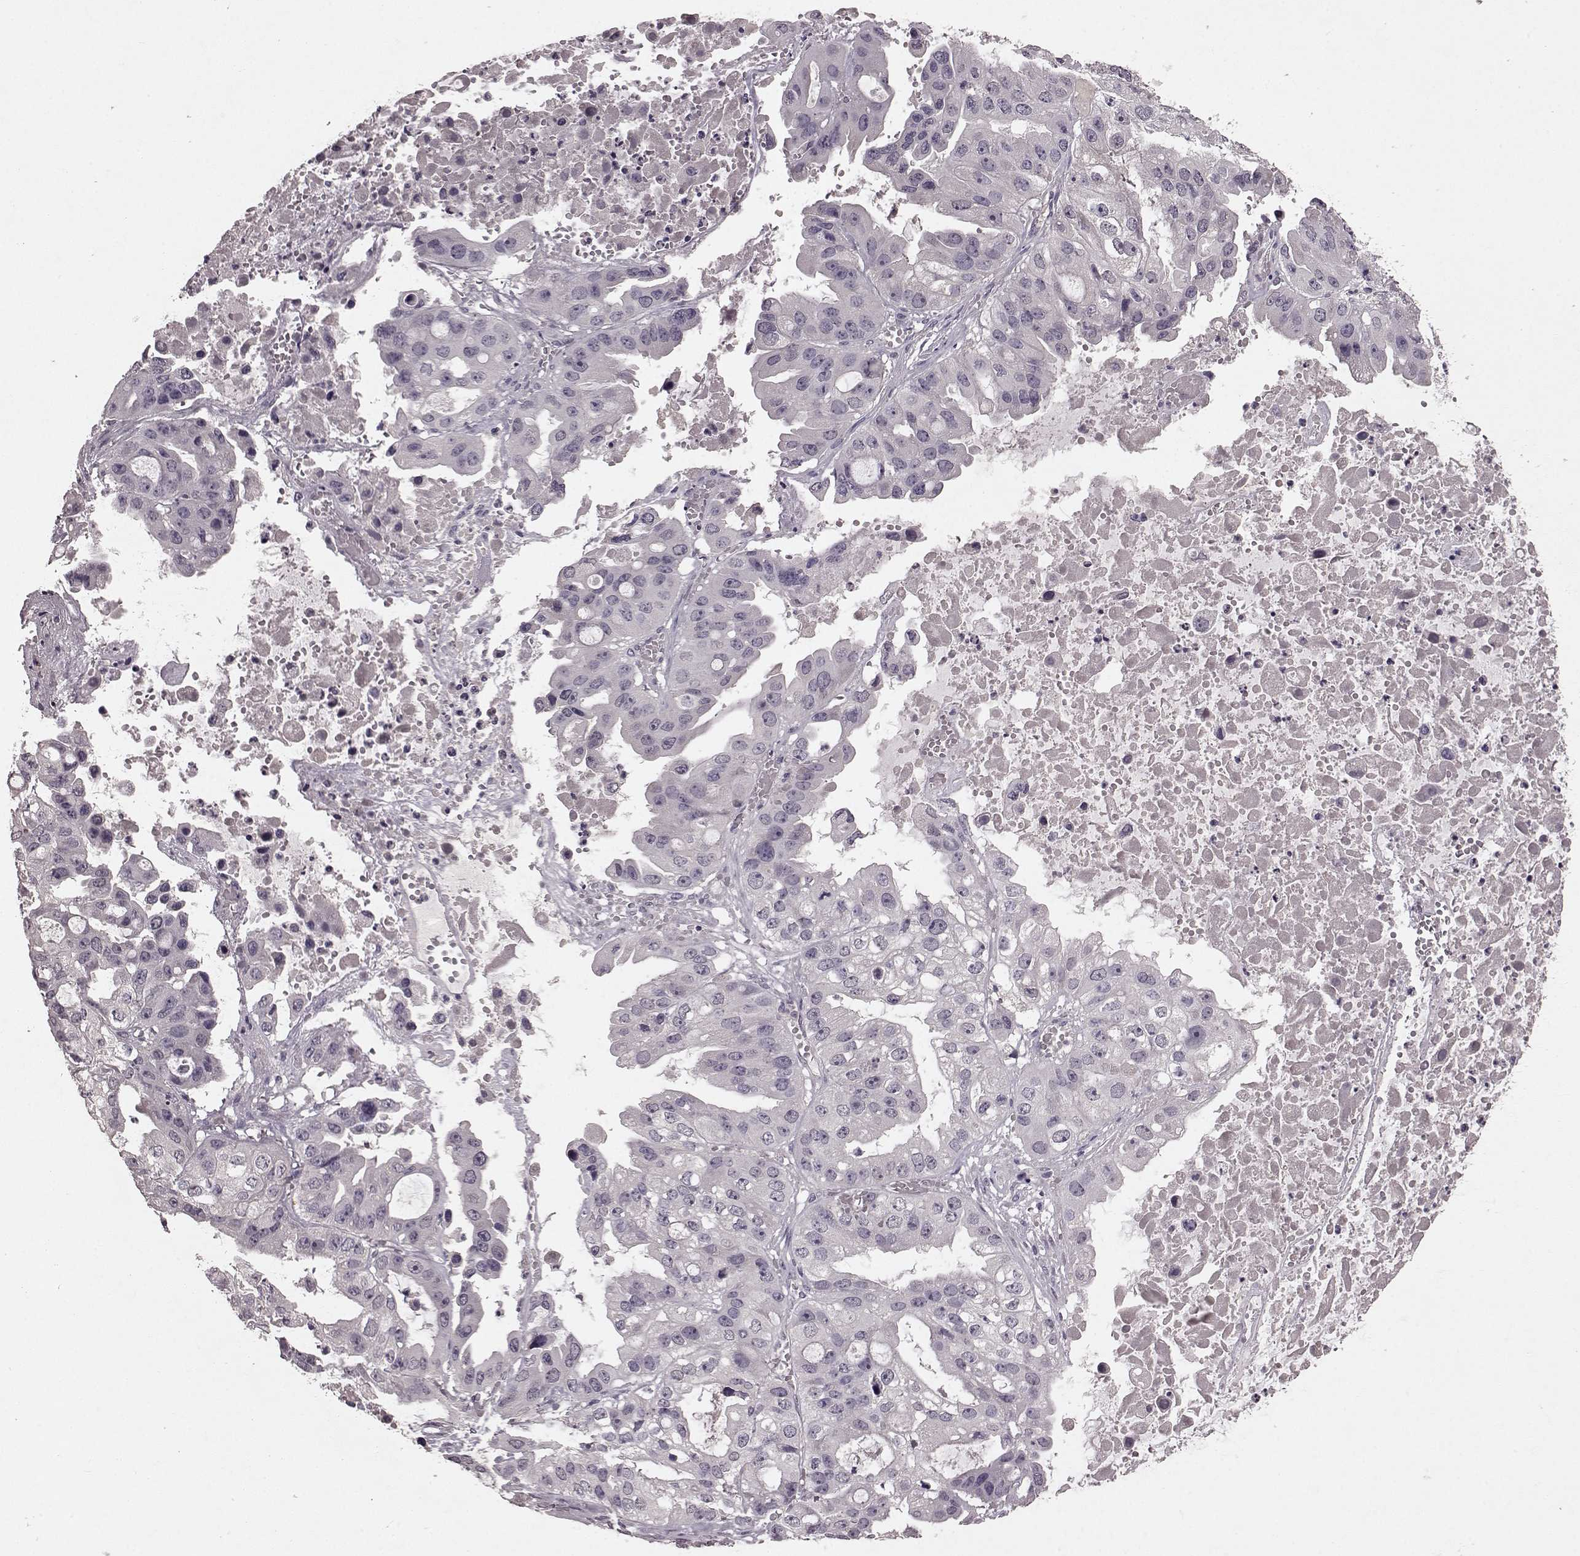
{"staining": {"intensity": "negative", "quantity": "none", "location": "none"}, "tissue": "ovarian cancer", "cell_type": "Tumor cells", "image_type": "cancer", "snomed": [{"axis": "morphology", "description": "Cystadenocarcinoma, serous, NOS"}, {"axis": "topography", "description": "Ovary"}], "caption": "High power microscopy photomicrograph of an immunohistochemistry (IHC) photomicrograph of ovarian cancer, revealing no significant staining in tumor cells.", "gene": "FRRS1L", "patient": {"sex": "female", "age": 56}}